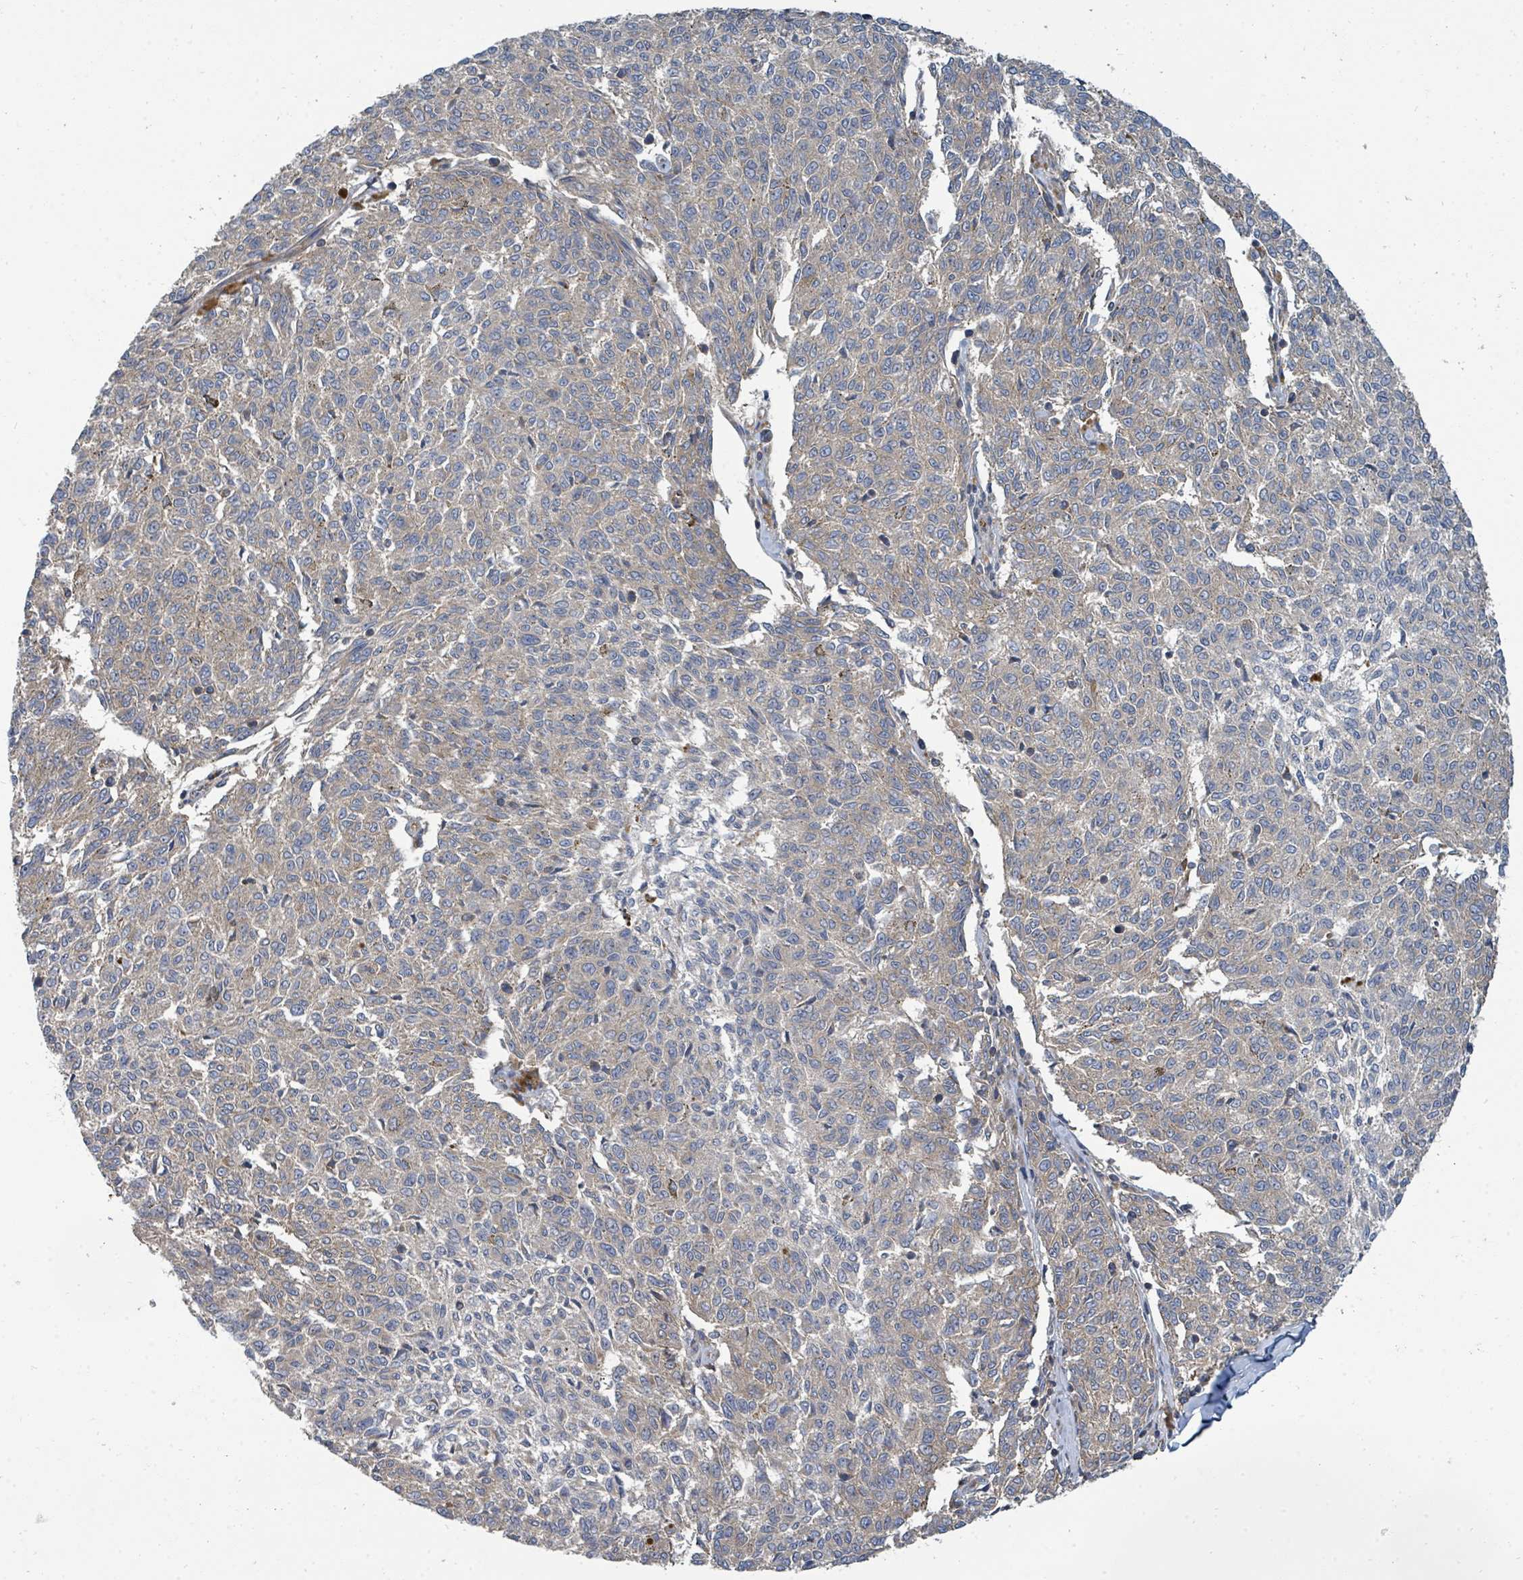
{"staining": {"intensity": "weak", "quantity": "<25%", "location": "cytoplasmic/membranous"}, "tissue": "melanoma", "cell_type": "Tumor cells", "image_type": "cancer", "snomed": [{"axis": "morphology", "description": "Malignant melanoma, NOS"}, {"axis": "topography", "description": "Skin"}], "caption": "Immunohistochemical staining of human malignant melanoma demonstrates no significant staining in tumor cells.", "gene": "BOLA2B", "patient": {"sex": "female", "age": 72}}